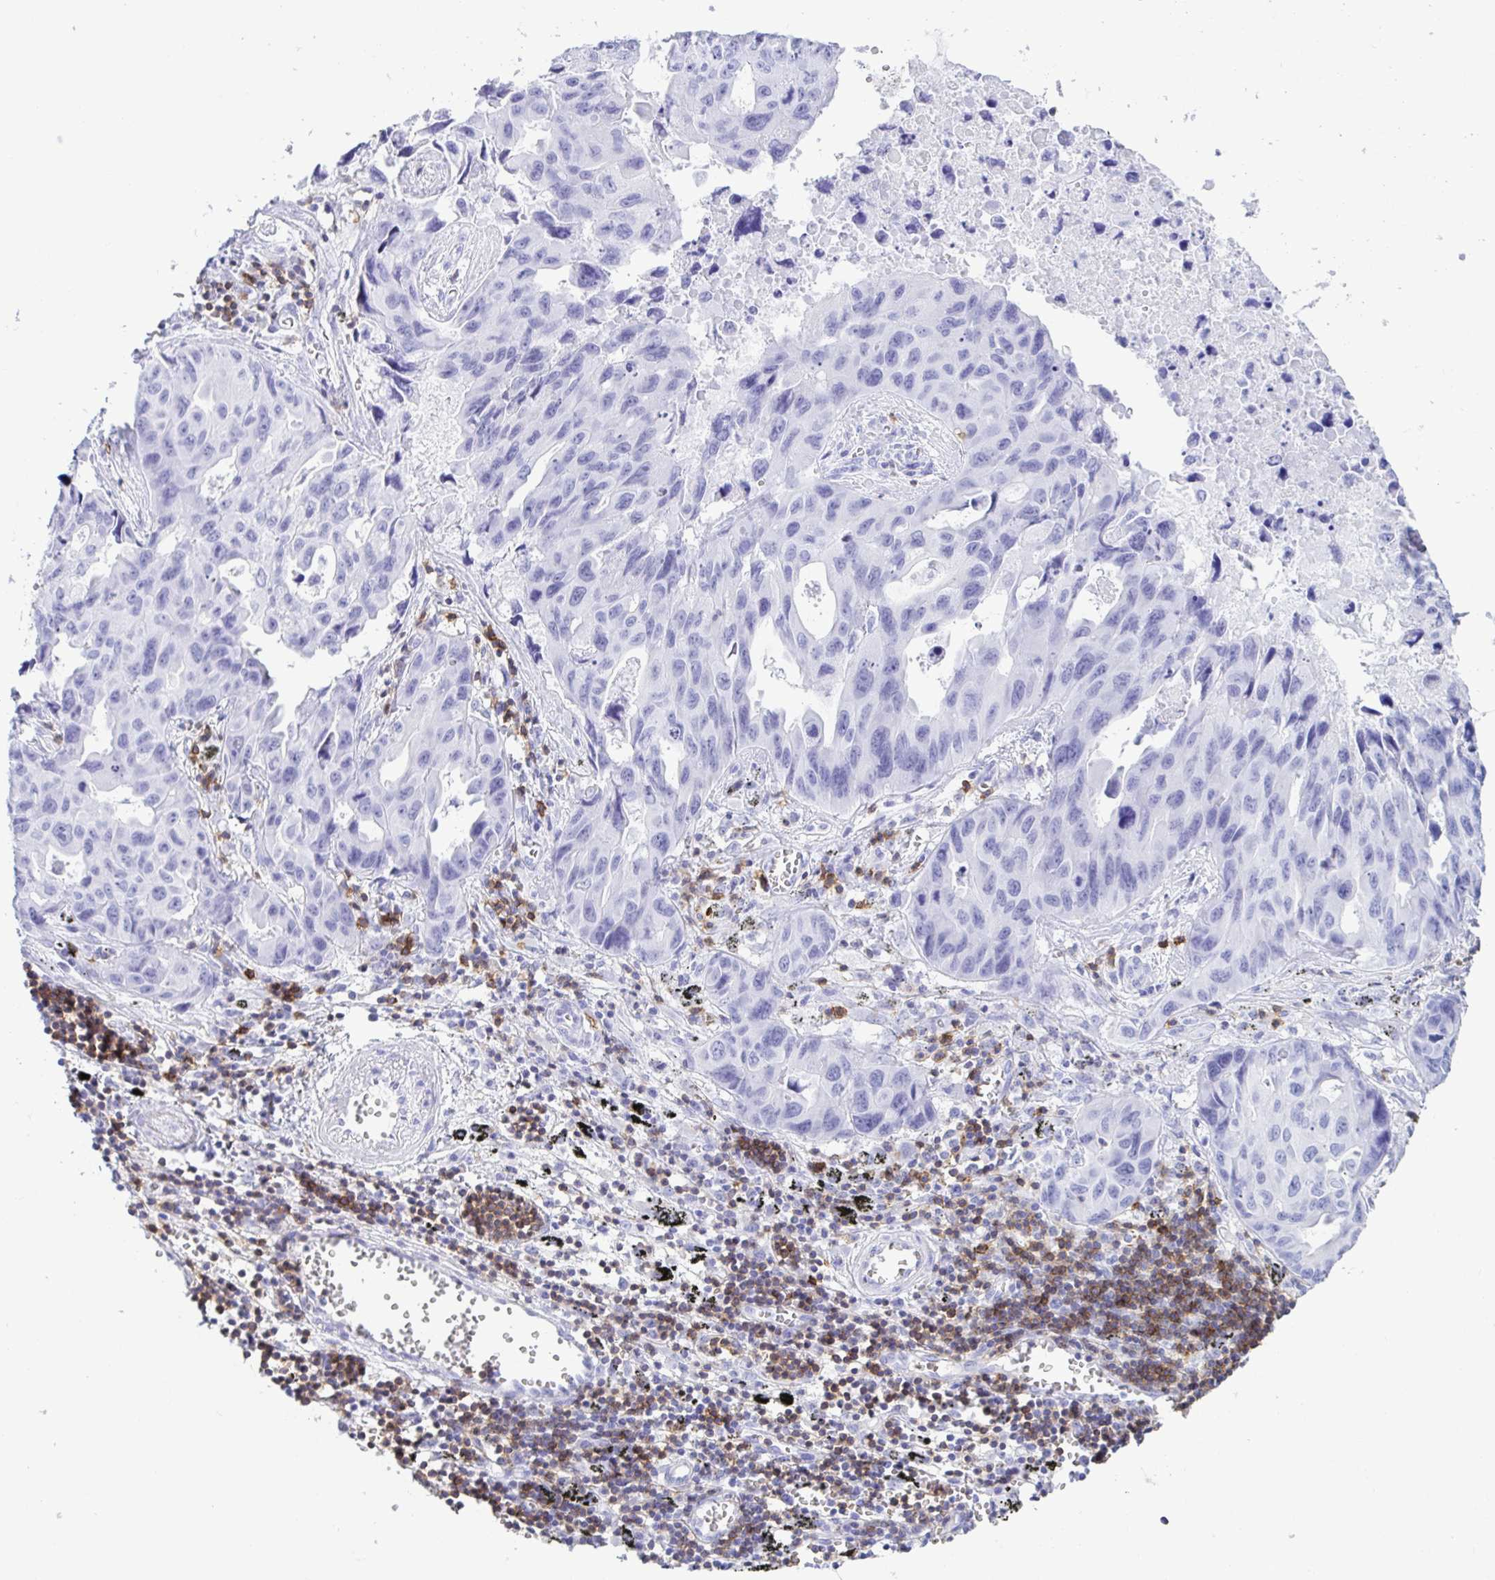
{"staining": {"intensity": "negative", "quantity": "none", "location": "none"}, "tissue": "lung cancer", "cell_type": "Tumor cells", "image_type": "cancer", "snomed": [{"axis": "morphology", "description": "Adenocarcinoma, NOS"}, {"axis": "topography", "description": "Lymph node"}, {"axis": "topography", "description": "Lung"}], "caption": "DAB immunohistochemical staining of human lung adenocarcinoma exhibits no significant staining in tumor cells. (Brightfield microscopy of DAB IHC at high magnification).", "gene": "CD5", "patient": {"sex": "male", "age": 64}}